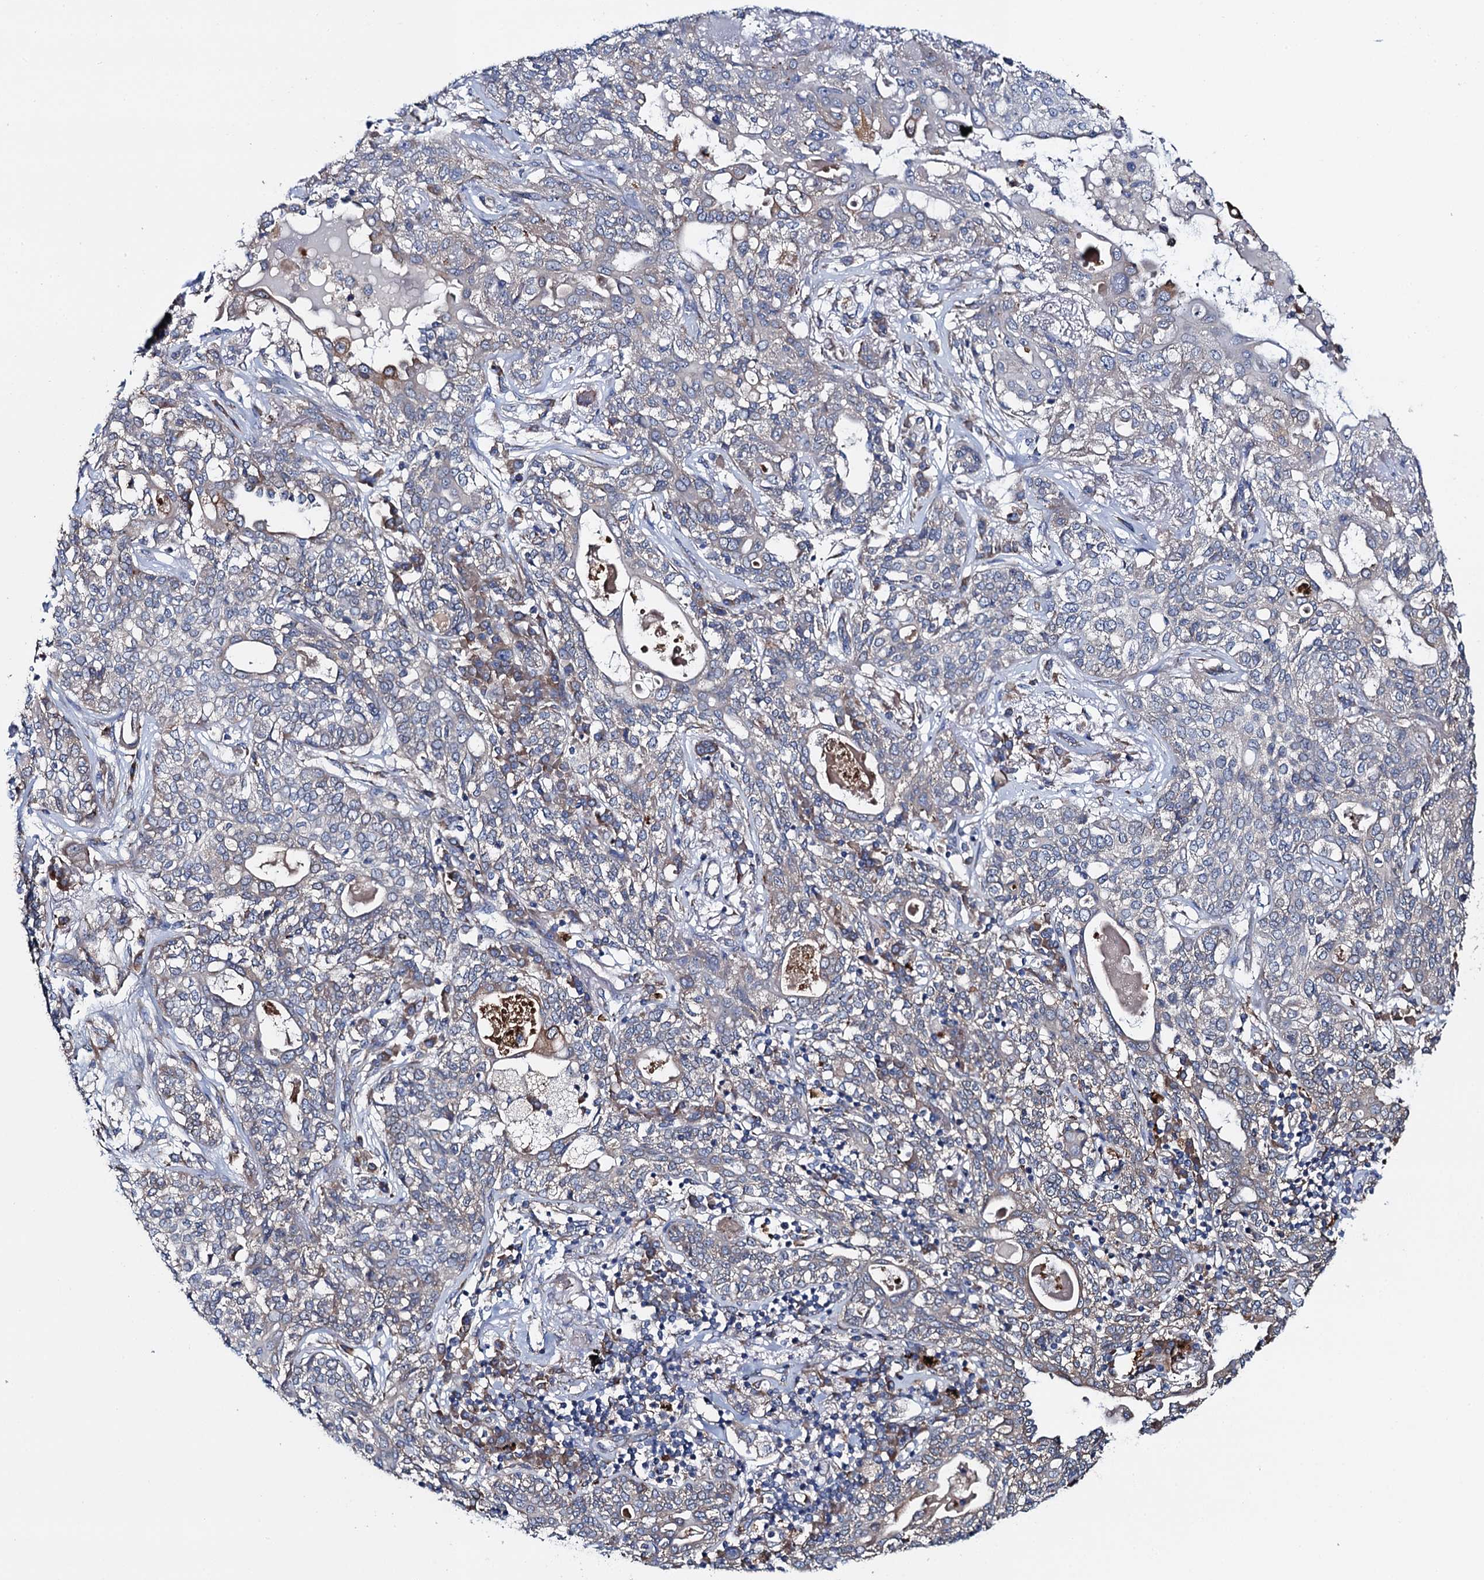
{"staining": {"intensity": "weak", "quantity": "25%-75%", "location": "cytoplasmic/membranous"}, "tissue": "lung cancer", "cell_type": "Tumor cells", "image_type": "cancer", "snomed": [{"axis": "morphology", "description": "Squamous cell carcinoma, NOS"}, {"axis": "topography", "description": "Lung"}], "caption": "Immunohistochemistry staining of lung cancer (squamous cell carcinoma), which reveals low levels of weak cytoplasmic/membranous staining in approximately 25%-75% of tumor cells indicating weak cytoplasmic/membranous protein positivity. The staining was performed using DAB (3,3'-diaminobenzidine) (brown) for protein detection and nuclei were counterstained in hematoxylin (blue).", "gene": "ADCY9", "patient": {"sex": "female", "age": 70}}